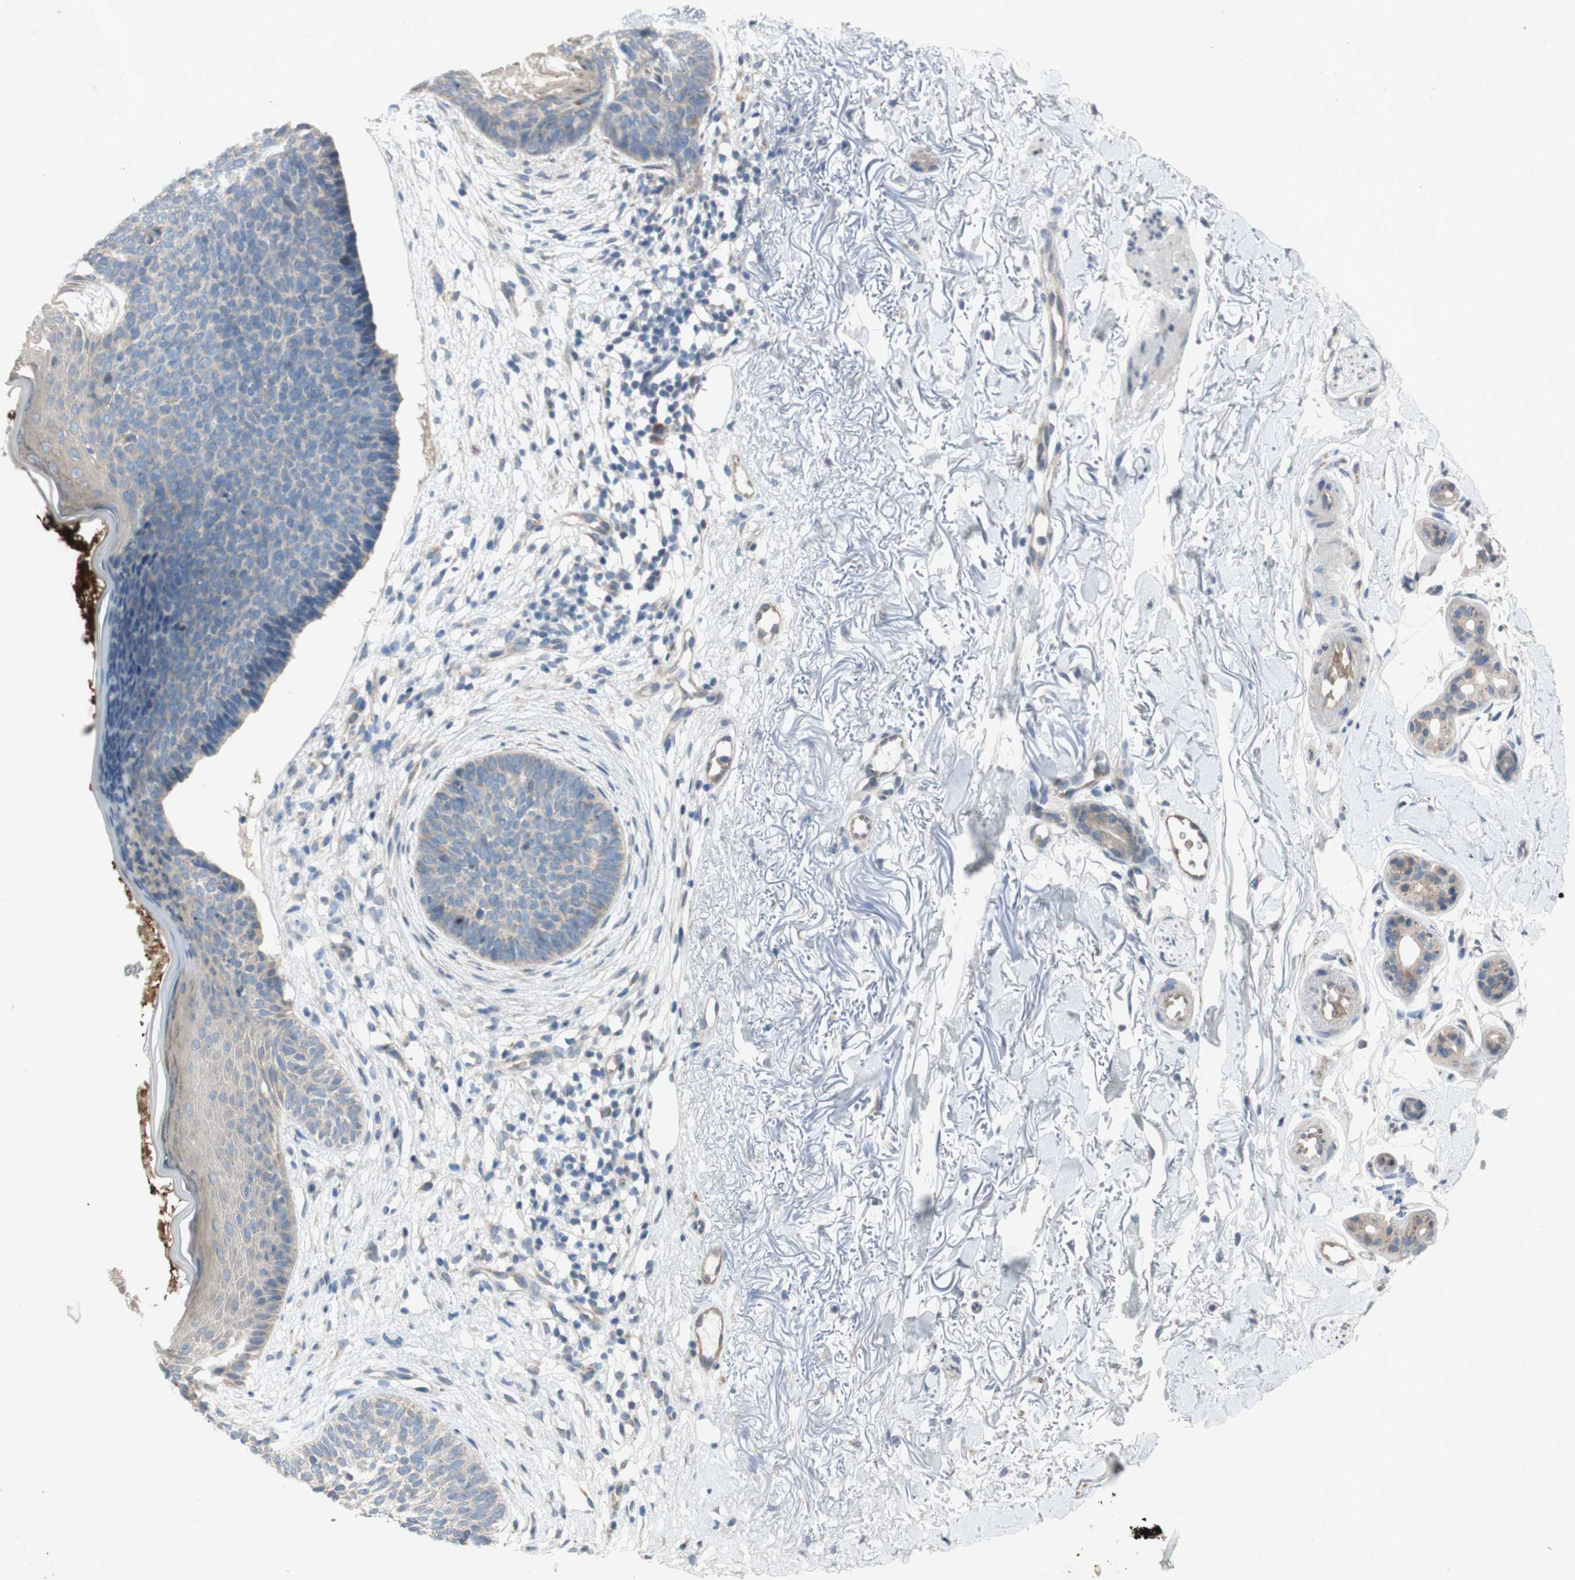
{"staining": {"intensity": "negative", "quantity": "none", "location": "none"}, "tissue": "skin cancer", "cell_type": "Tumor cells", "image_type": "cancer", "snomed": [{"axis": "morphology", "description": "Basal cell carcinoma"}, {"axis": "topography", "description": "Skin"}], "caption": "A histopathology image of human skin cancer (basal cell carcinoma) is negative for staining in tumor cells. (Stains: DAB (3,3'-diaminobenzidine) immunohistochemistry with hematoxylin counter stain, Microscopy: brightfield microscopy at high magnification).", "gene": "ADD2", "patient": {"sex": "female", "age": 70}}